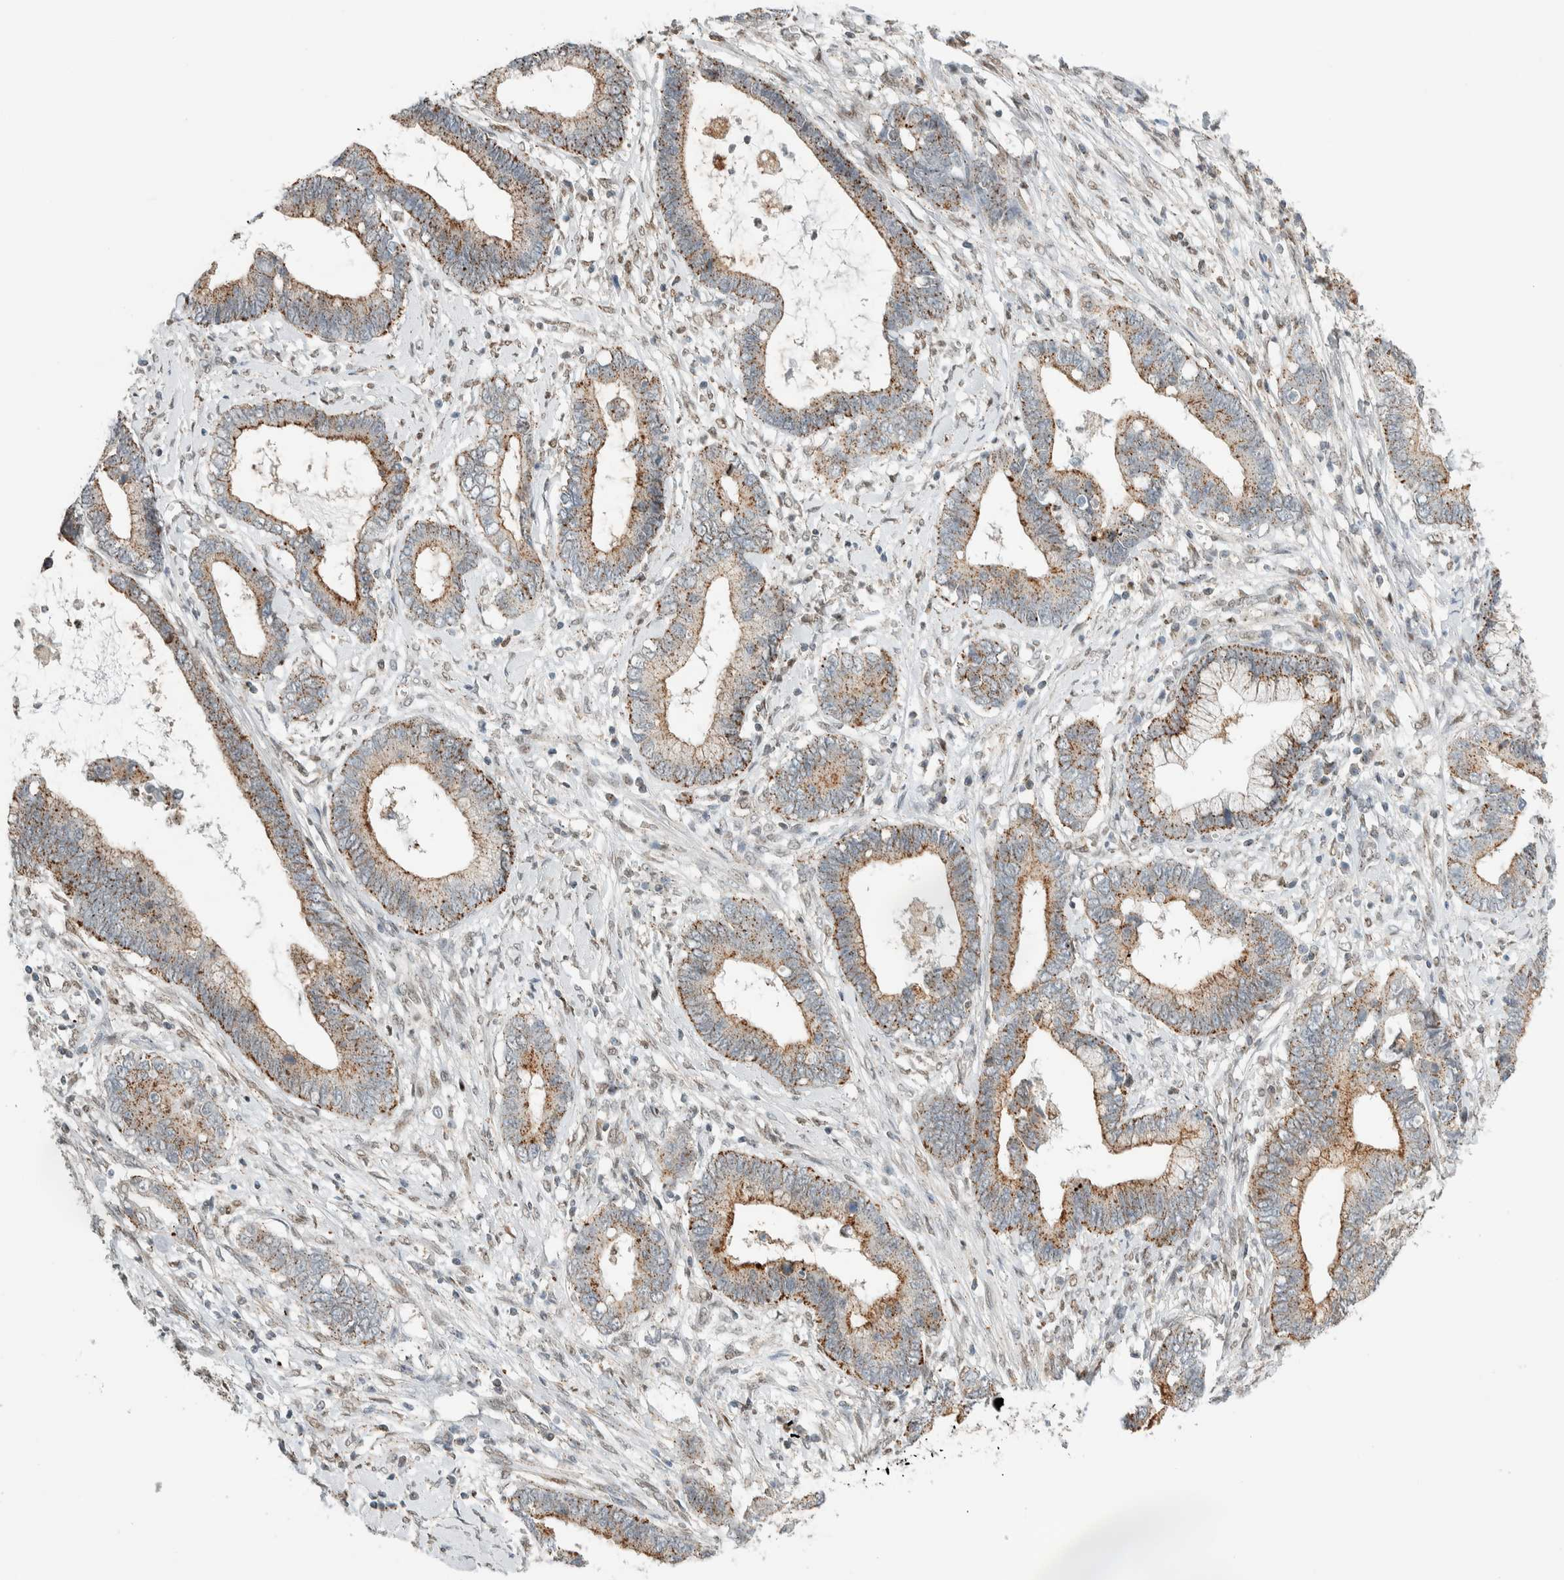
{"staining": {"intensity": "moderate", "quantity": ">75%", "location": "cytoplasmic/membranous"}, "tissue": "cervical cancer", "cell_type": "Tumor cells", "image_type": "cancer", "snomed": [{"axis": "morphology", "description": "Adenocarcinoma, NOS"}, {"axis": "topography", "description": "Cervix"}], "caption": "Protein staining by immunohistochemistry demonstrates moderate cytoplasmic/membranous staining in about >75% of tumor cells in cervical cancer.", "gene": "TFE3", "patient": {"sex": "female", "age": 44}}